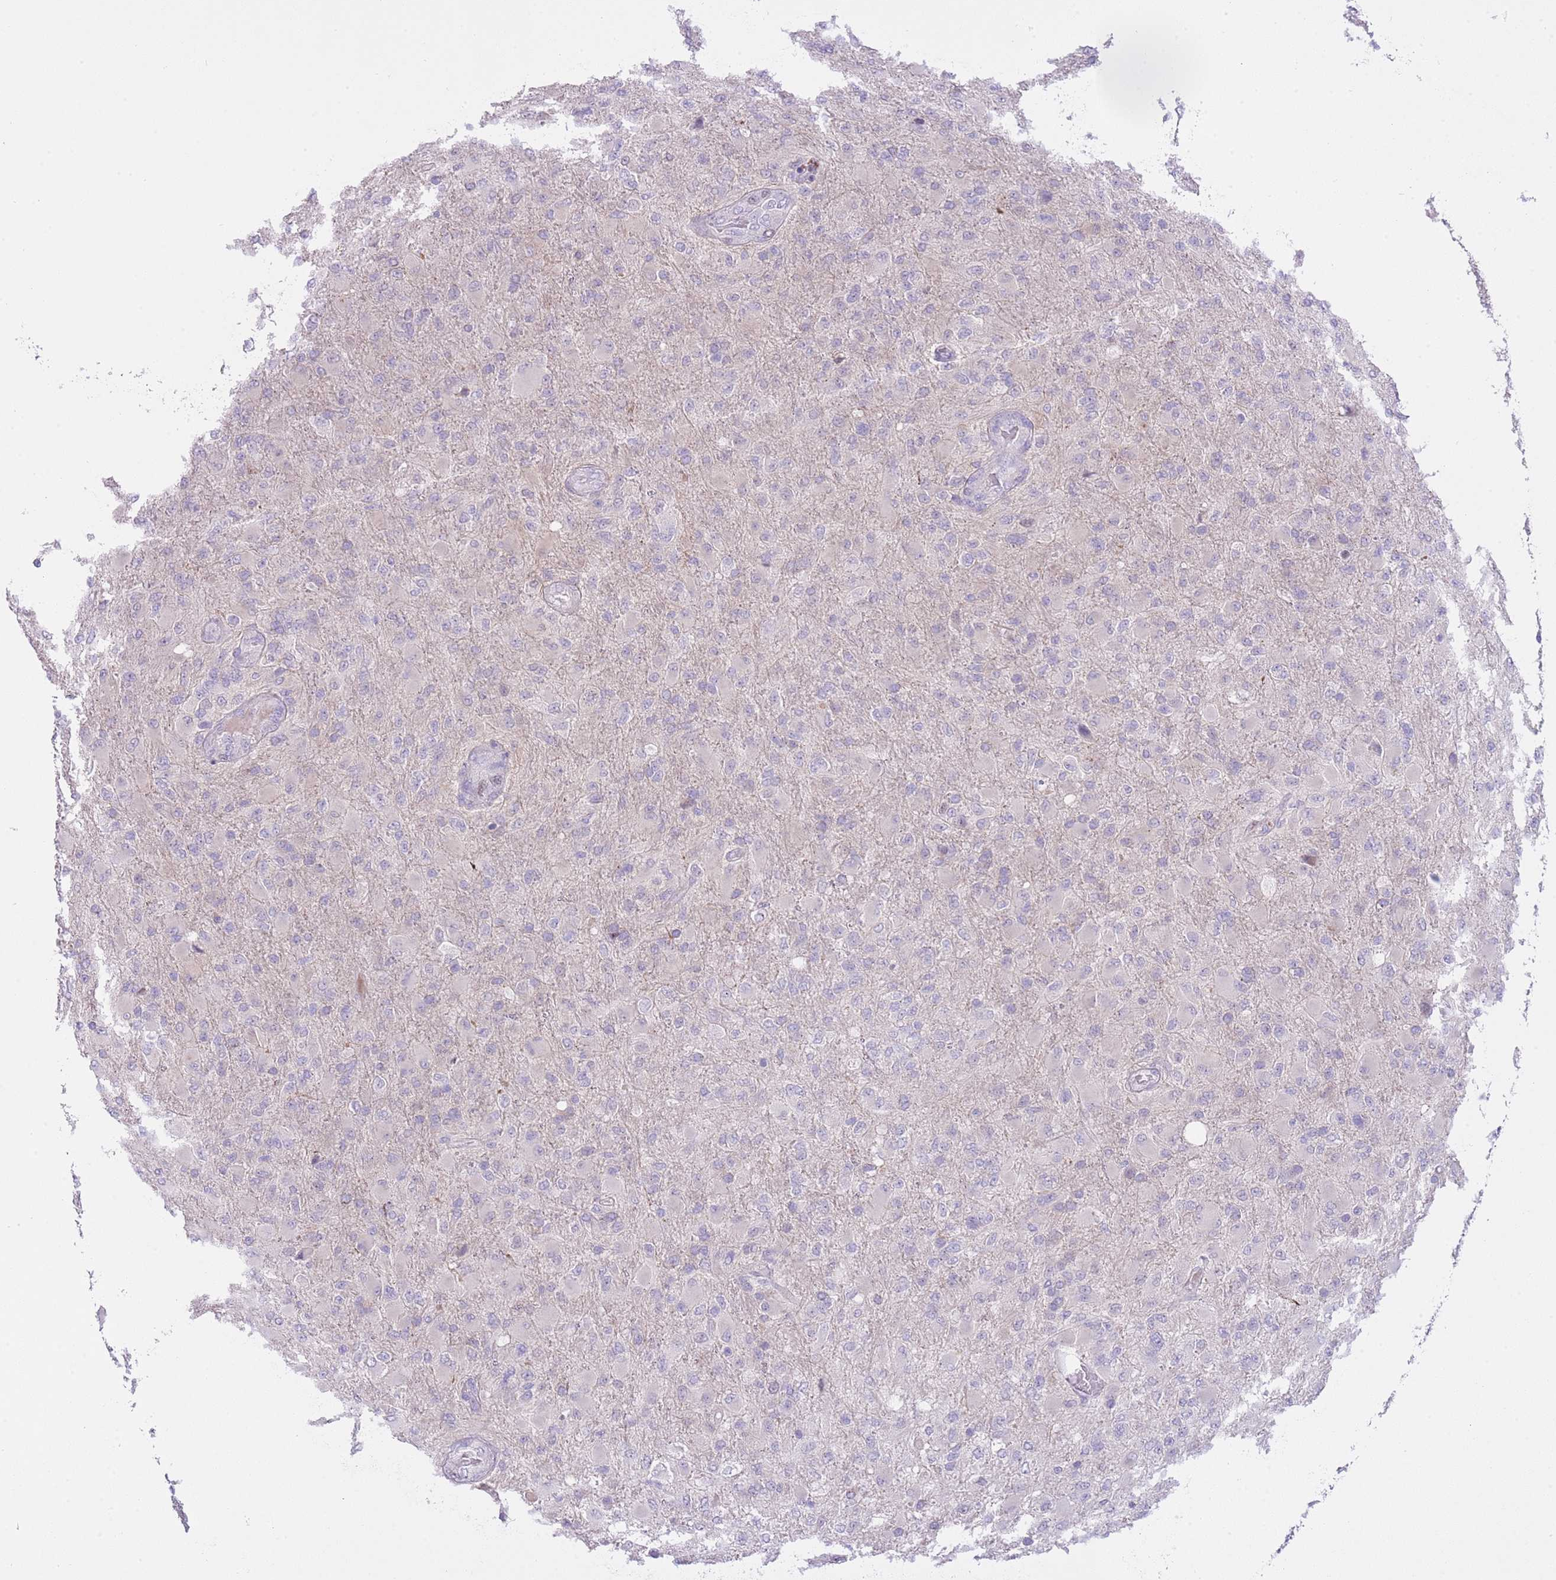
{"staining": {"intensity": "negative", "quantity": "none", "location": "none"}, "tissue": "glioma", "cell_type": "Tumor cells", "image_type": "cancer", "snomed": [{"axis": "morphology", "description": "Glioma, malignant, Low grade"}, {"axis": "topography", "description": "Brain"}], "caption": "Protein analysis of glioma shows no significant positivity in tumor cells.", "gene": "FBRSL1", "patient": {"sex": "male", "age": 65}}